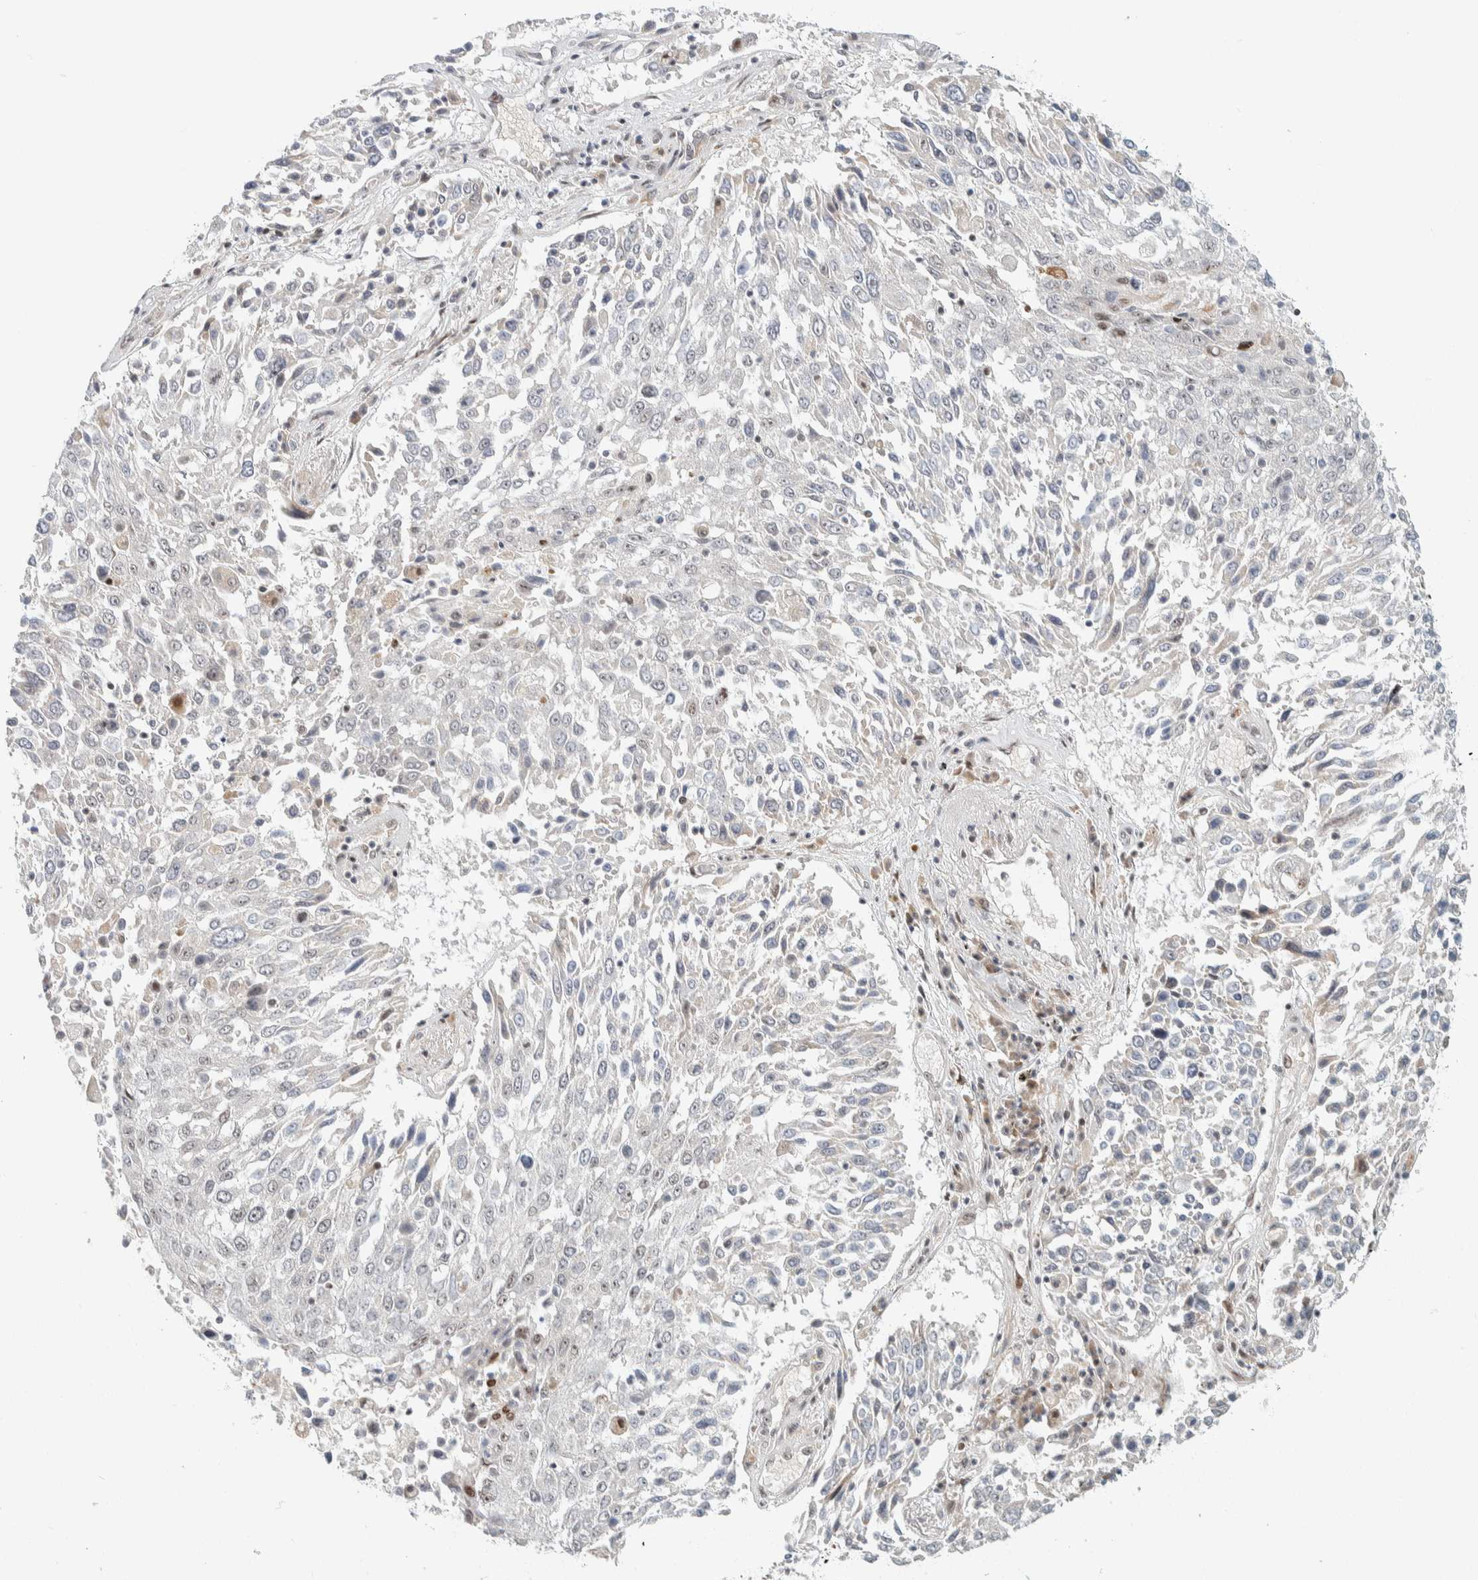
{"staining": {"intensity": "negative", "quantity": "none", "location": "none"}, "tissue": "lung cancer", "cell_type": "Tumor cells", "image_type": "cancer", "snomed": [{"axis": "morphology", "description": "Squamous cell carcinoma, NOS"}, {"axis": "topography", "description": "Lung"}], "caption": "DAB (3,3'-diaminobenzidine) immunohistochemical staining of human lung cancer (squamous cell carcinoma) exhibits no significant expression in tumor cells.", "gene": "ZBTB2", "patient": {"sex": "male", "age": 65}}